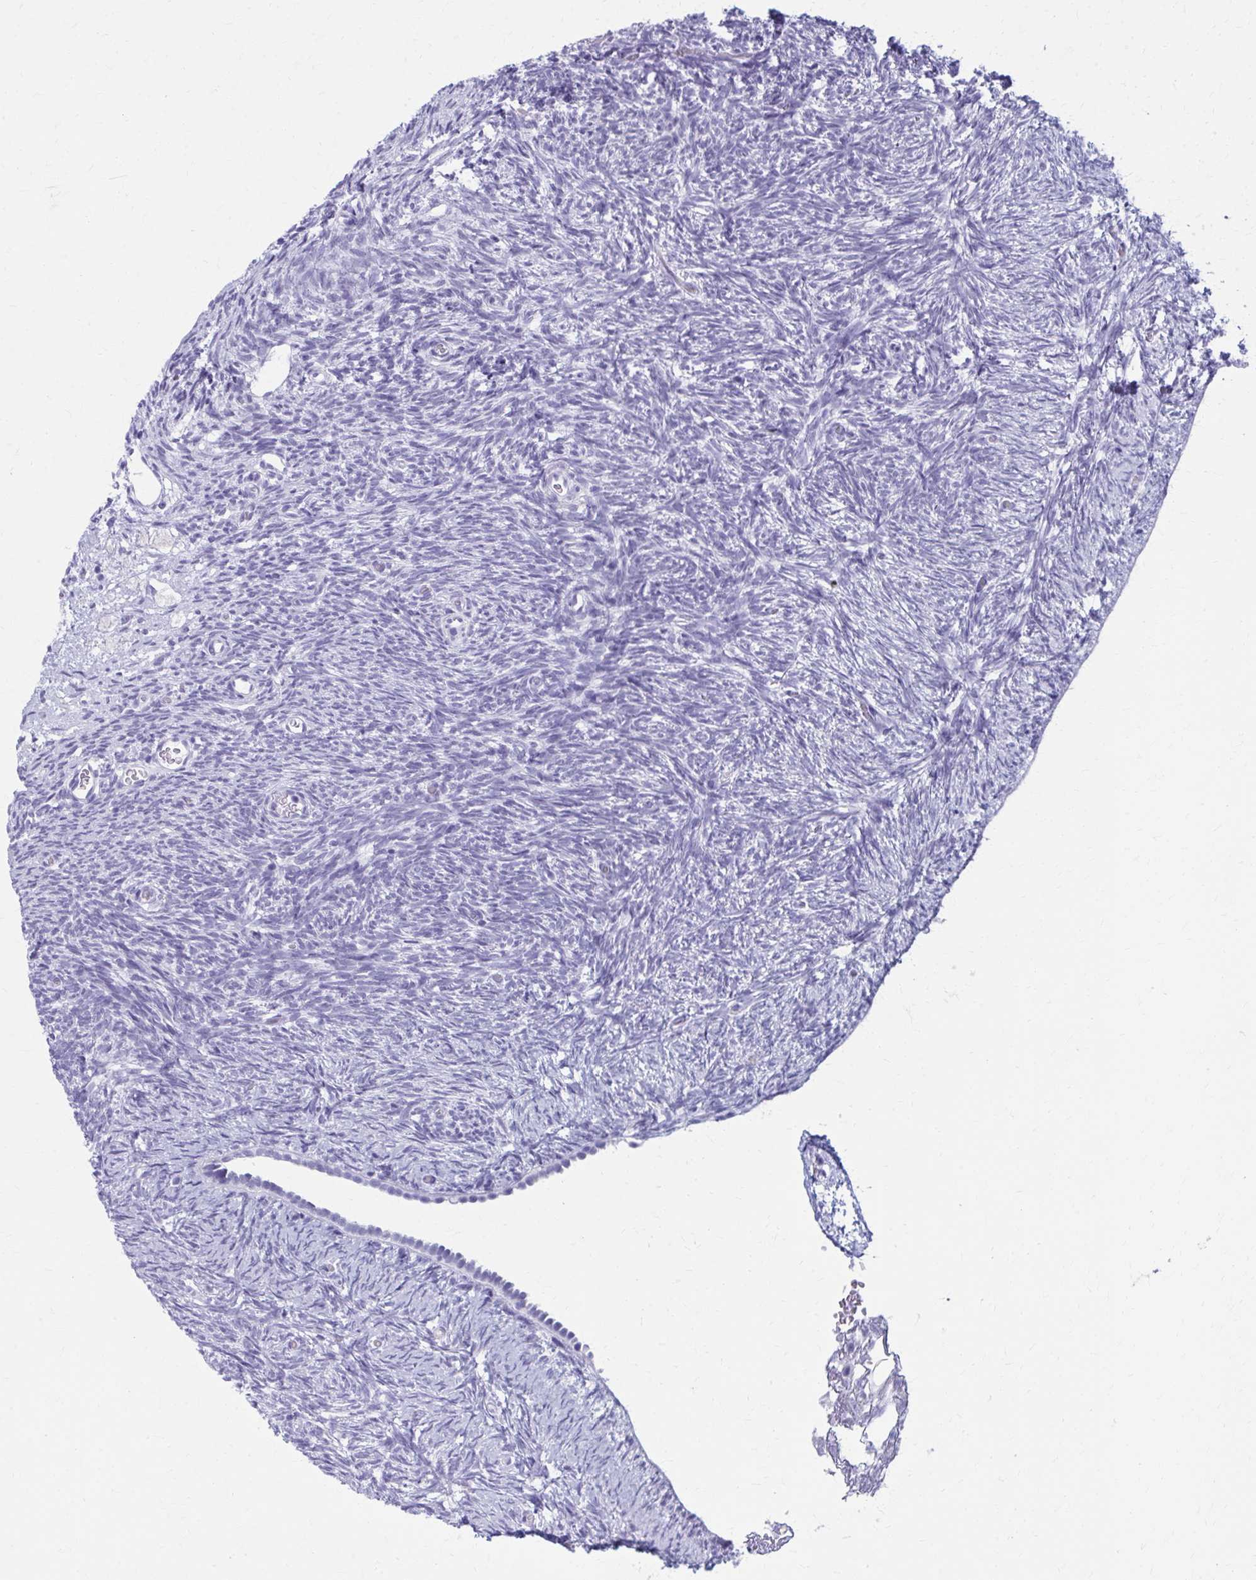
{"staining": {"intensity": "negative", "quantity": "none", "location": "none"}, "tissue": "ovary", "cell_type": "Follicle cells", "image_type": "normal", "snomed": [{"axis": "morphology", "description": "Normal tissue, NOS"}, {"axis": "topography", "description": "Ovary"}], "caption": "Follicle cells show no significant protein positivity in benign ovary.", "gene": "MPLKIP", "patient": {"sex": "female", "age": 39}}